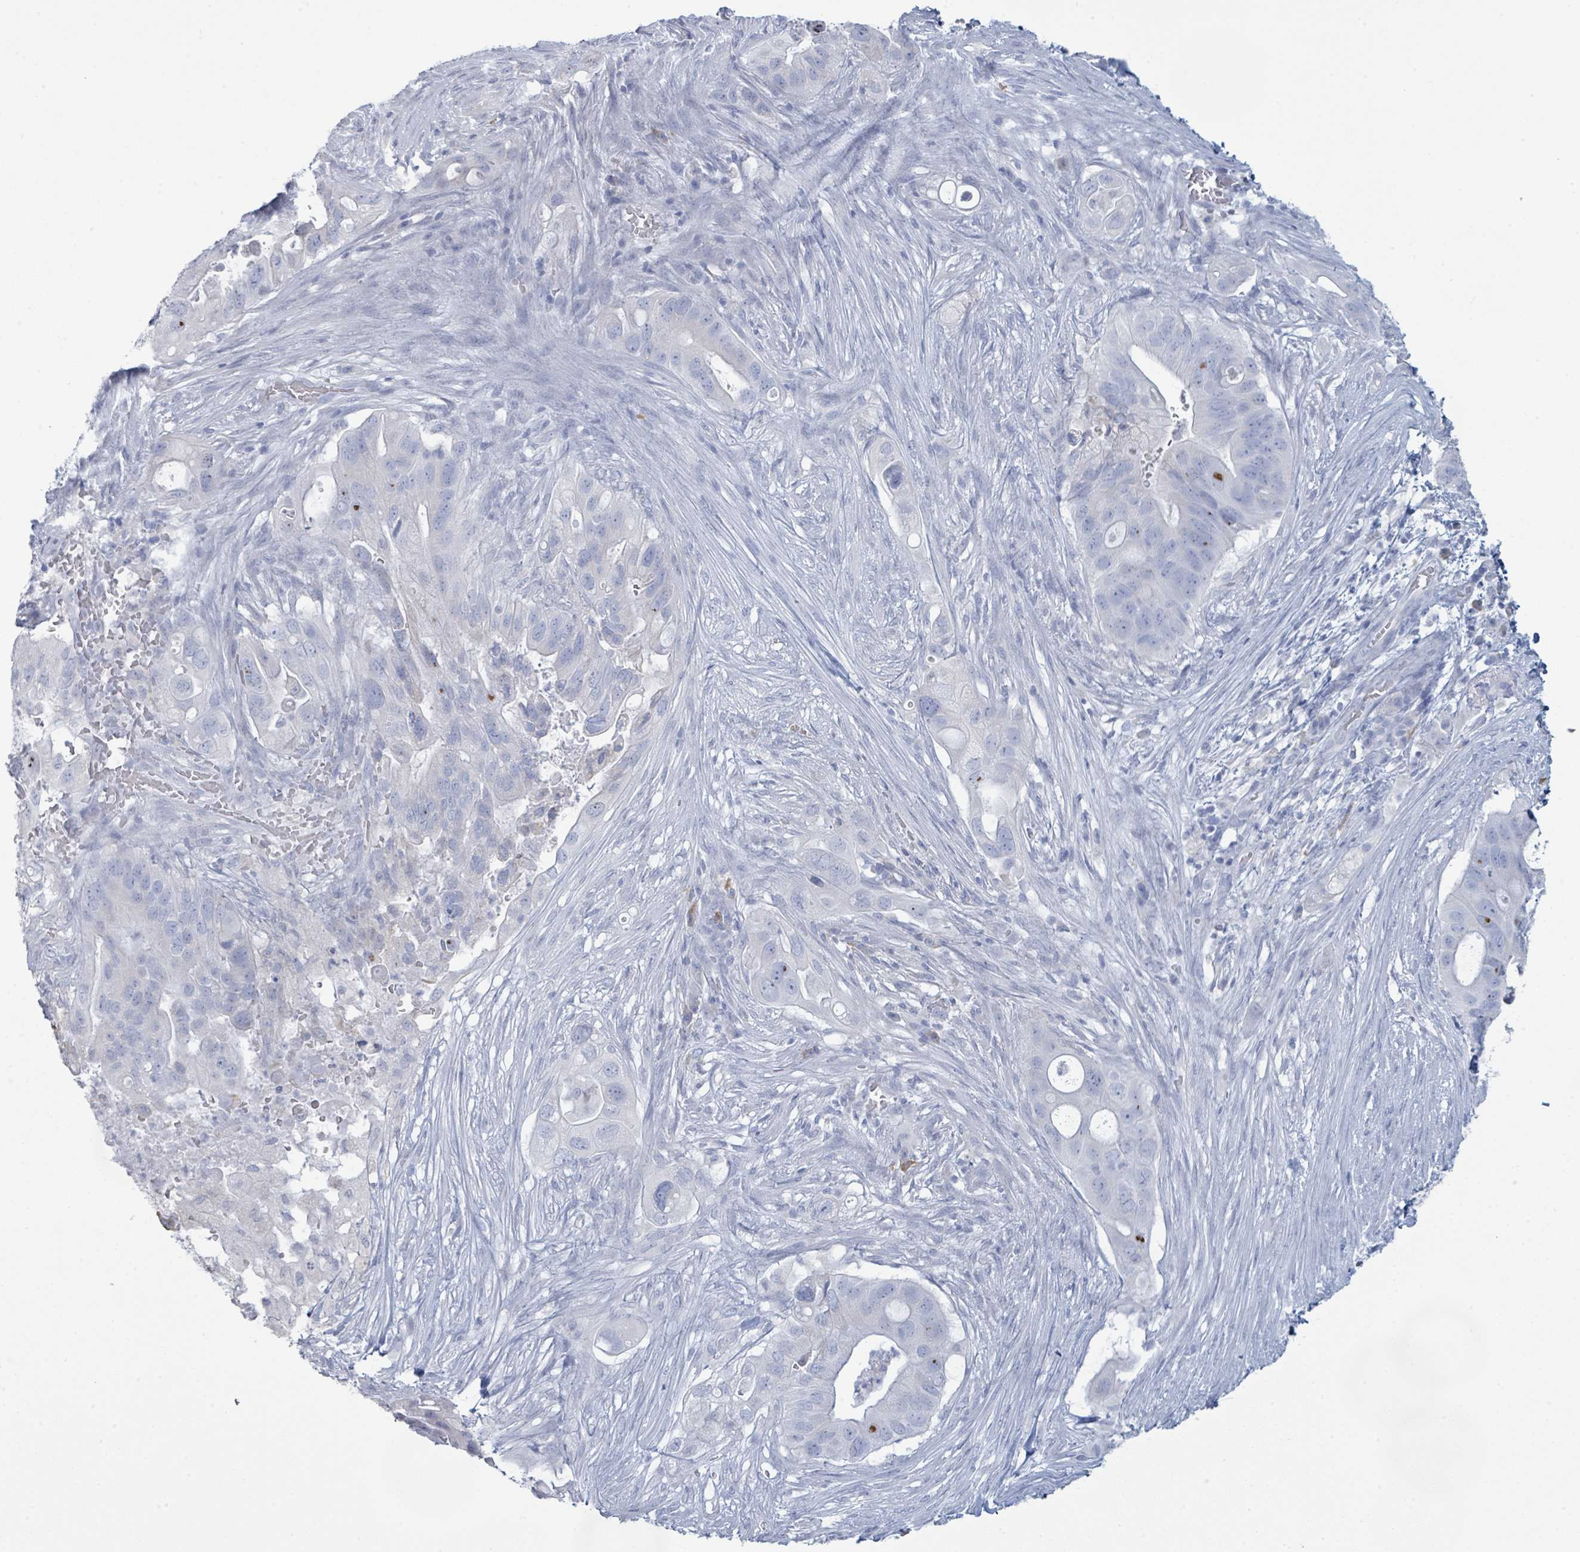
{"staining": {"intensity": "negative", "quantity": "none", "location": "none"}, "tissue": "pancreatic cancer", "cell_type": "Tumor cells", "image_type": "cancer", "snomed": [{"axis": "morphology", "description": "Adenocarcinoma, NOS"}, {"axis": "topography", "description": "Pancreas"}], "caption": "There is no significant expression in tumor cells of pancreatic adenocarcinoma. (Immunohistochemistry, brightfield microscopy, high magnification).", "gene": "PGA3", "patient": {"sex": "female", "age": 72}}